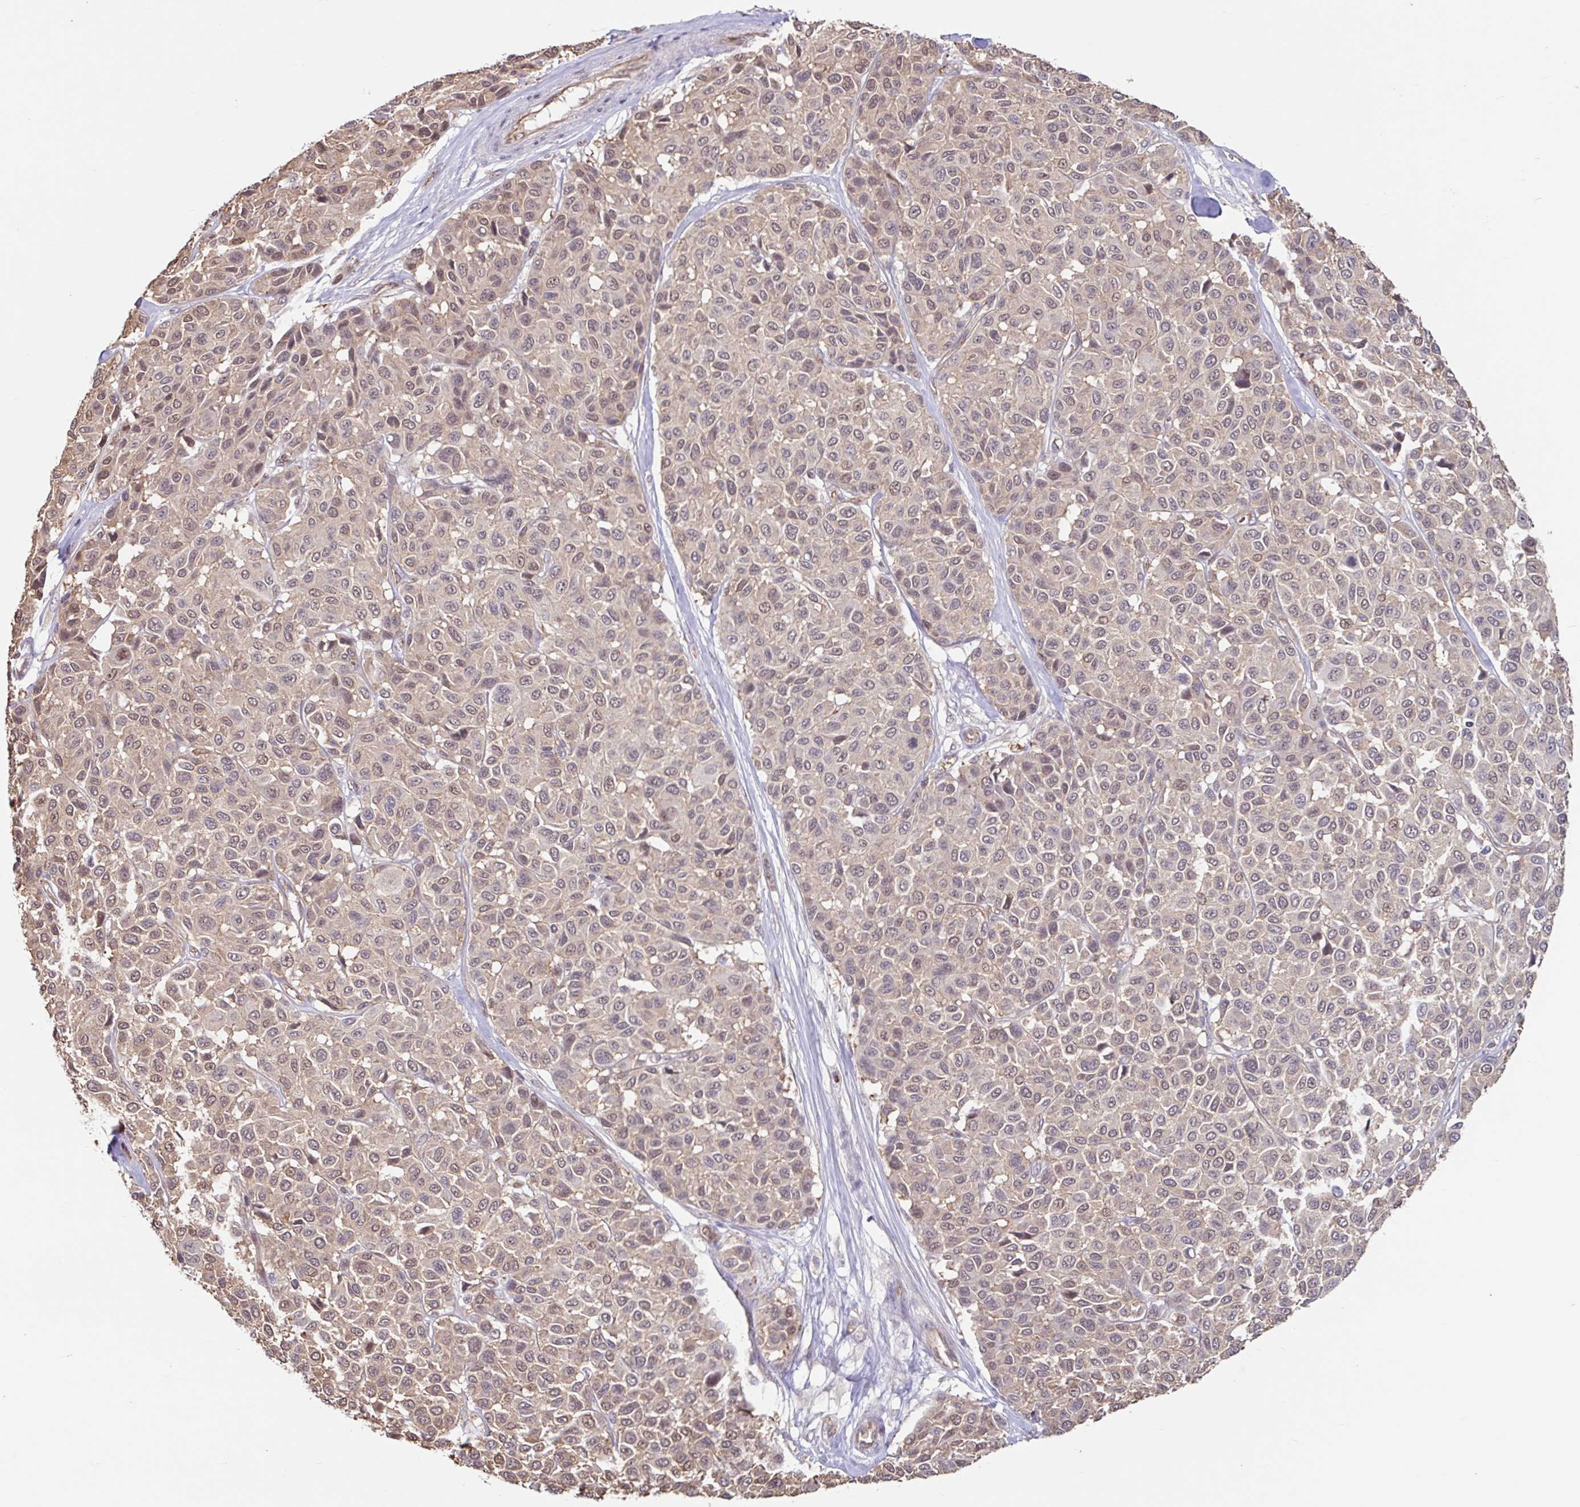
{"staining": {"intensity": "weak", "quantity": "25%-75%", "location": "nuclear"}, "tissue": "melanoma", "cell_type": "Tumor cells", "image_type": "cancer", "snomed": [{"axis": "morphology", "description": "Malignant melanoma, NOS"}, {"axis": "topography", "description": "Skin"}], "caption": "Human malignant melanoma stained for a protein (brown) exhibits weak nuclear positive expression in about 25%-75% of tumor cells.", "gene": "STYXL1", "patient": {"sex": "female", "age": 66}}